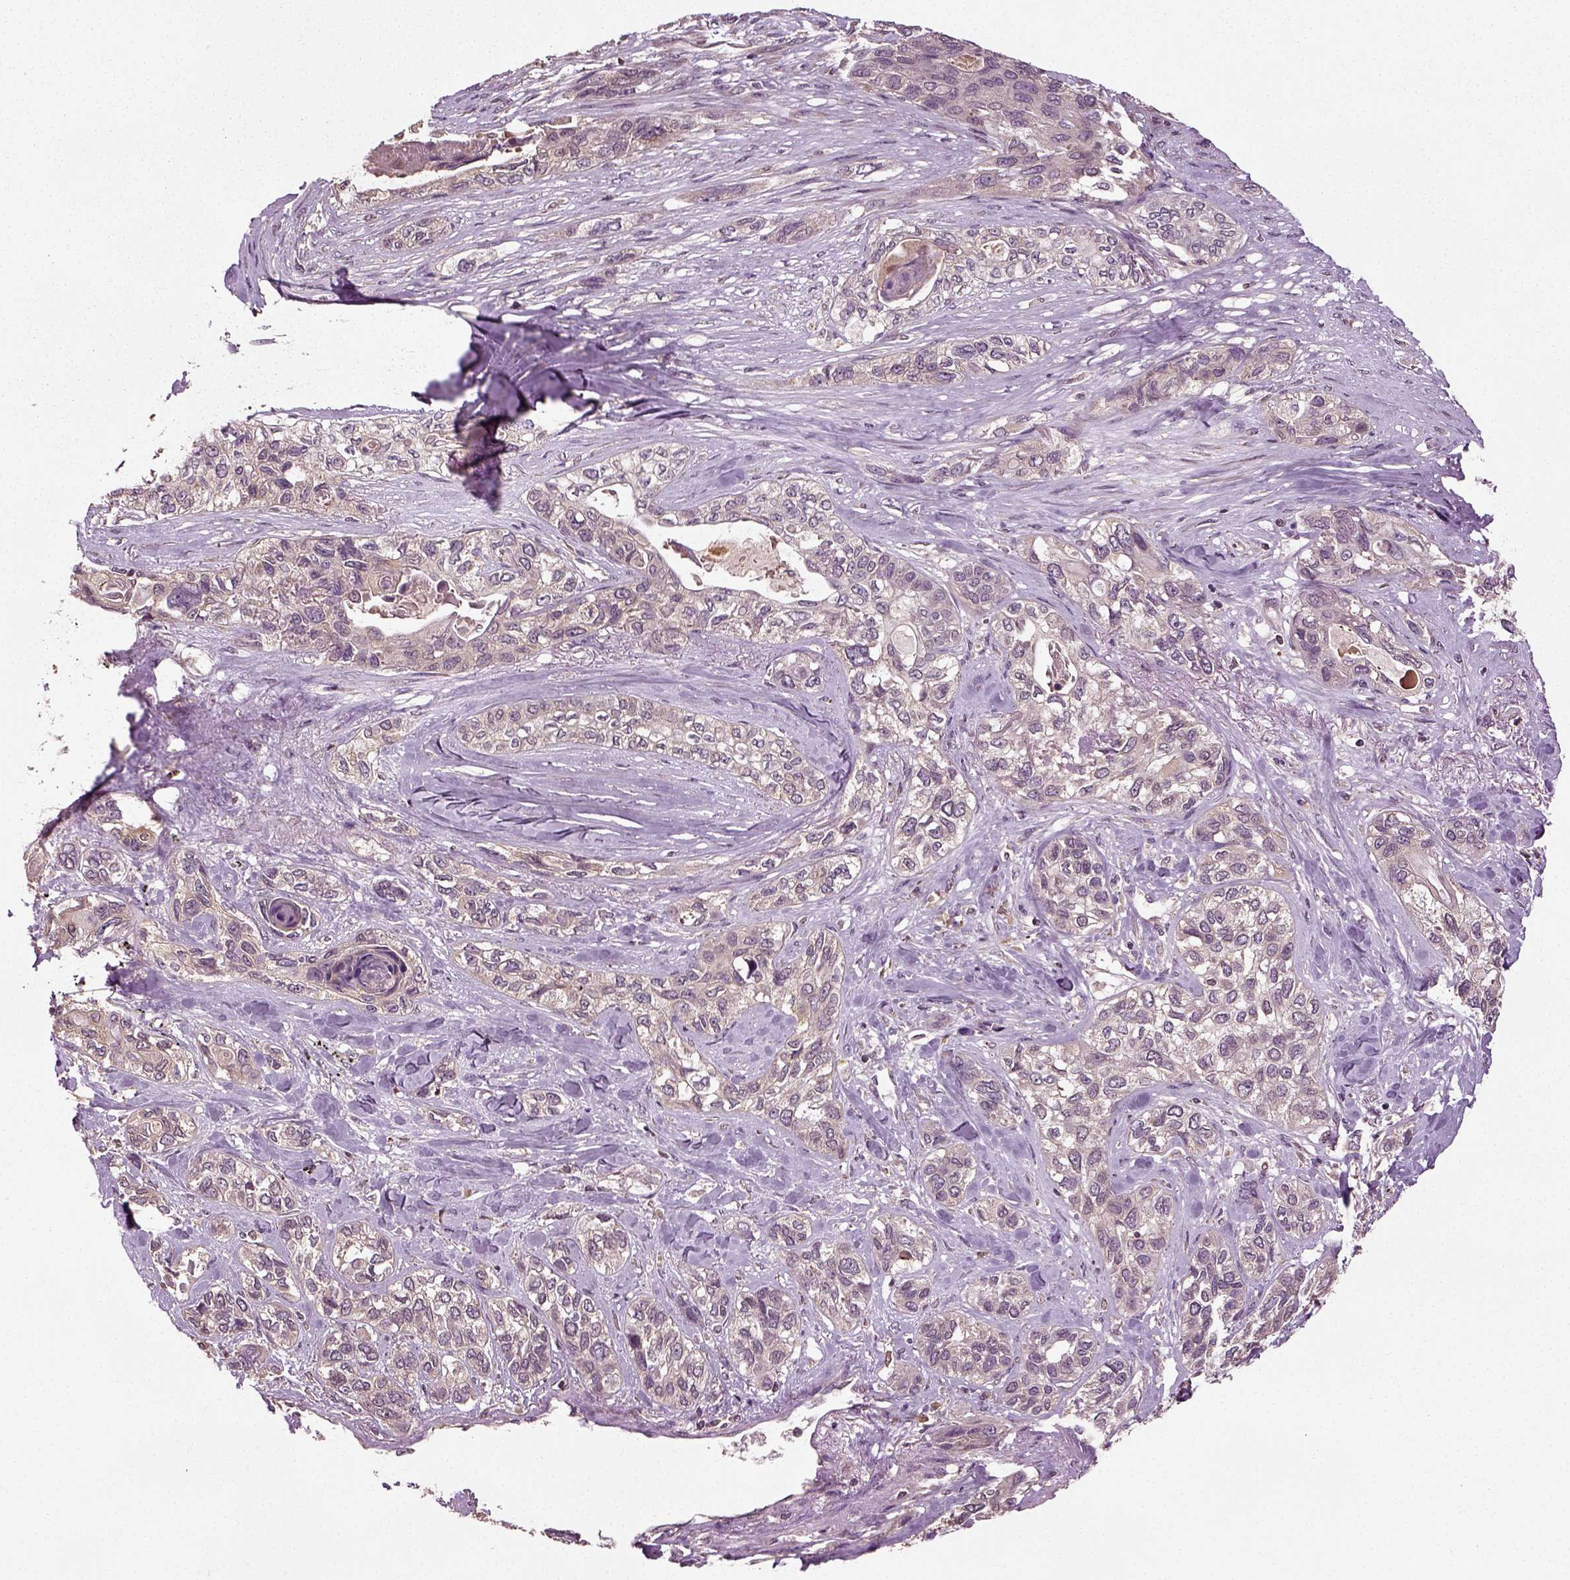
{"staining": {"intensity": "weak", "quantity": "<25%", "location": "cytoplasmic/membranous"}, "tissue": "lung cancer", "cell_type": "Tumor cells", "image_type": "cancer", "snomed": [{"axis": "morphology", "description": "Squamous cell carcinoma, NOS"}, {"axis": "topography", "description": "Lung"}], "caption": "Tumor cells are negative for brown protein staining in lung cancer (squamous cell carcinoma). The staining was performed using DAB to visualize the protein expression in brown, while the nuclei were stained in blue with hematoxylin (Magnification: 20x).", "gene": "ERV3-1", "patient": {"sex": "female", "age": 70}}